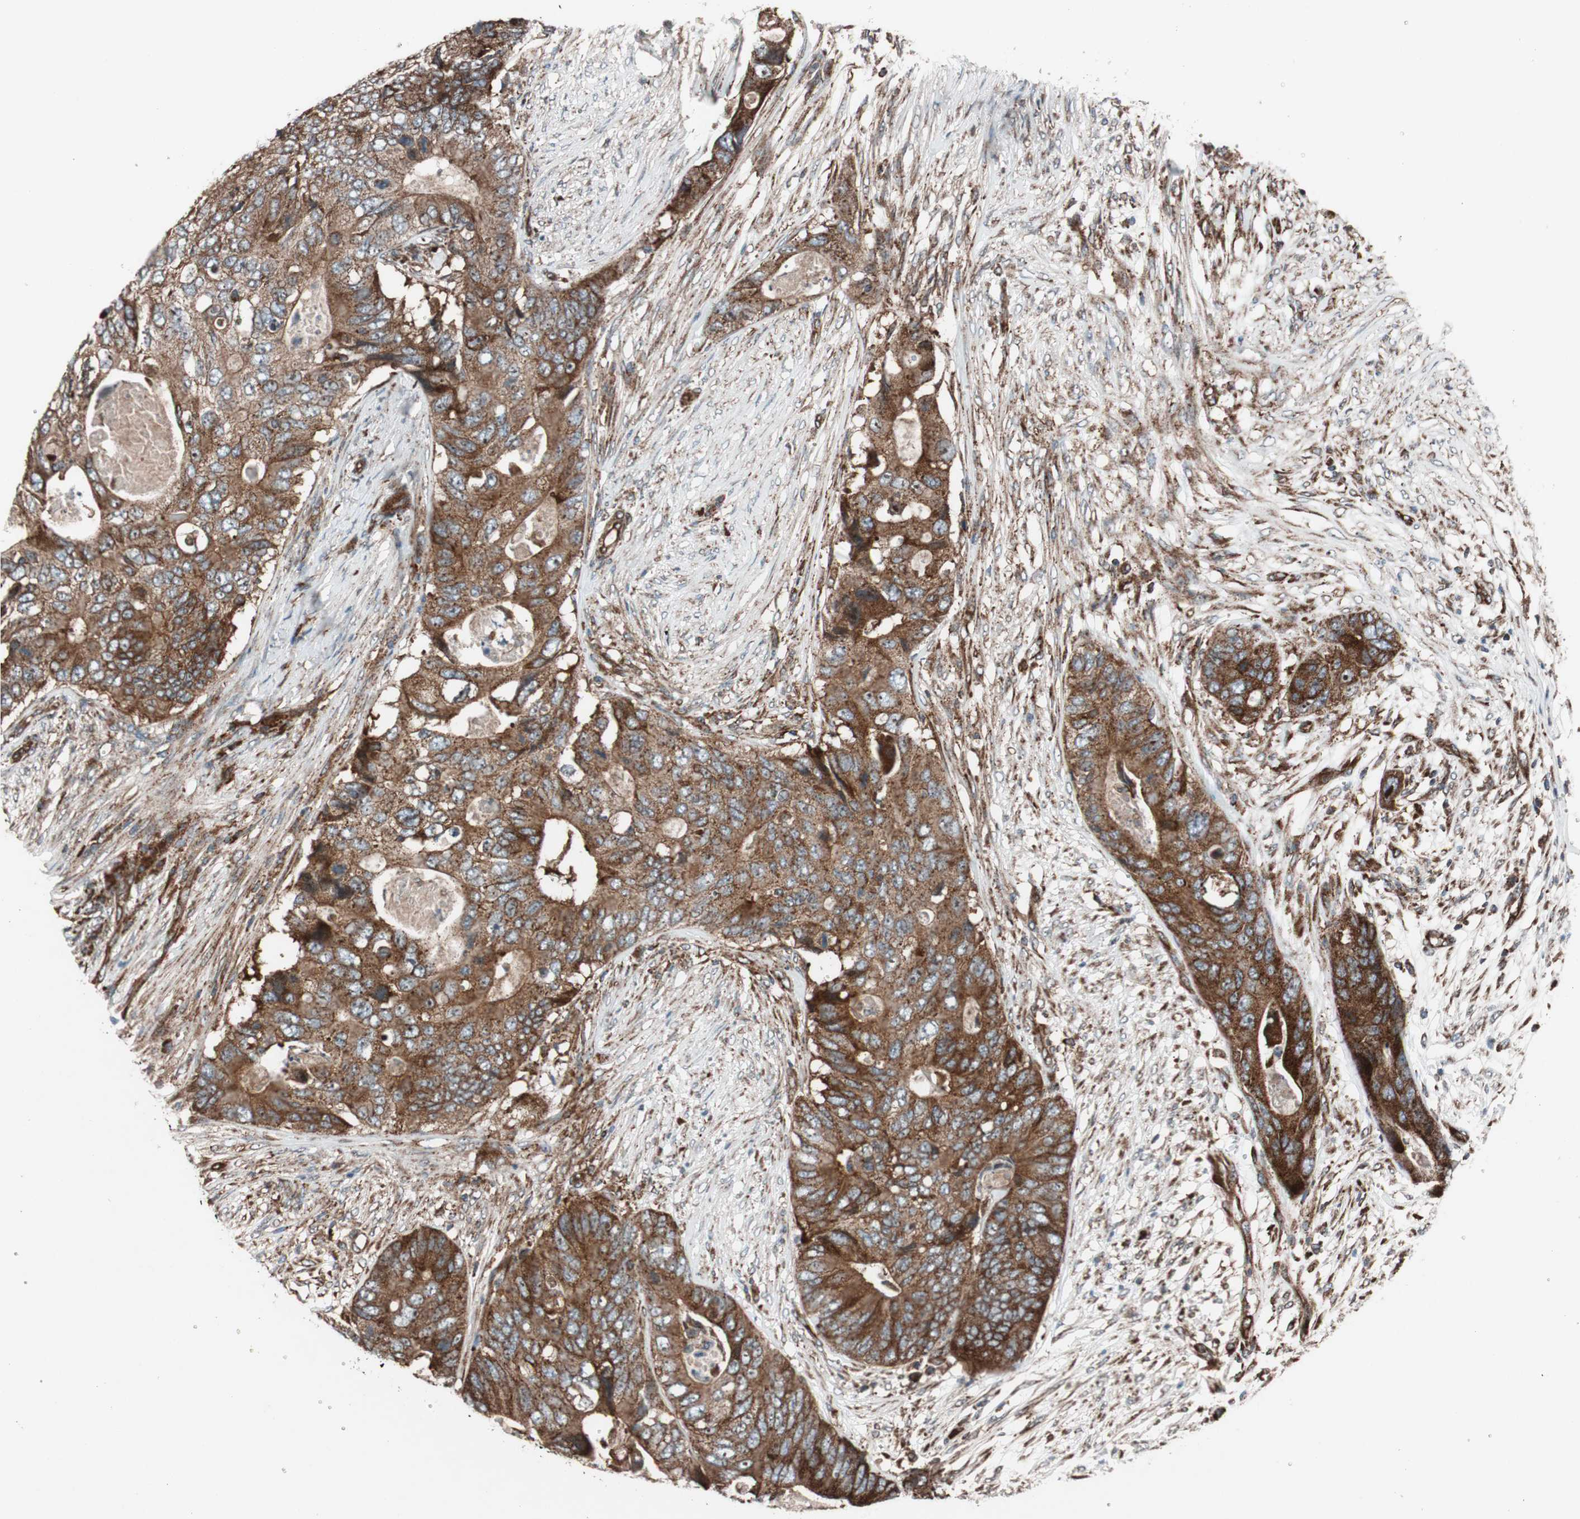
{"staining": {"intensity": "strong", "quantity": ">75%", "location": "cytoplasmic/membranous"}, "tissue": "colorectal cancer", "cell_type": "Tumor cells", "image_type": "cancer", "snomed": [{"axis": "morphology", "description": "Adenocarcinoma, NOS"}, {"axis": "topography", "description": "Colon"}], "caption": "Human colorectal cancer (adenocarcinoma) stained for a protein (brown) exhibits strong cytoplasmic/membranous positive staining in about >75% of tumor cells.", "gene": "CCL14", "patient": {"sex": "male", "age": 71}}